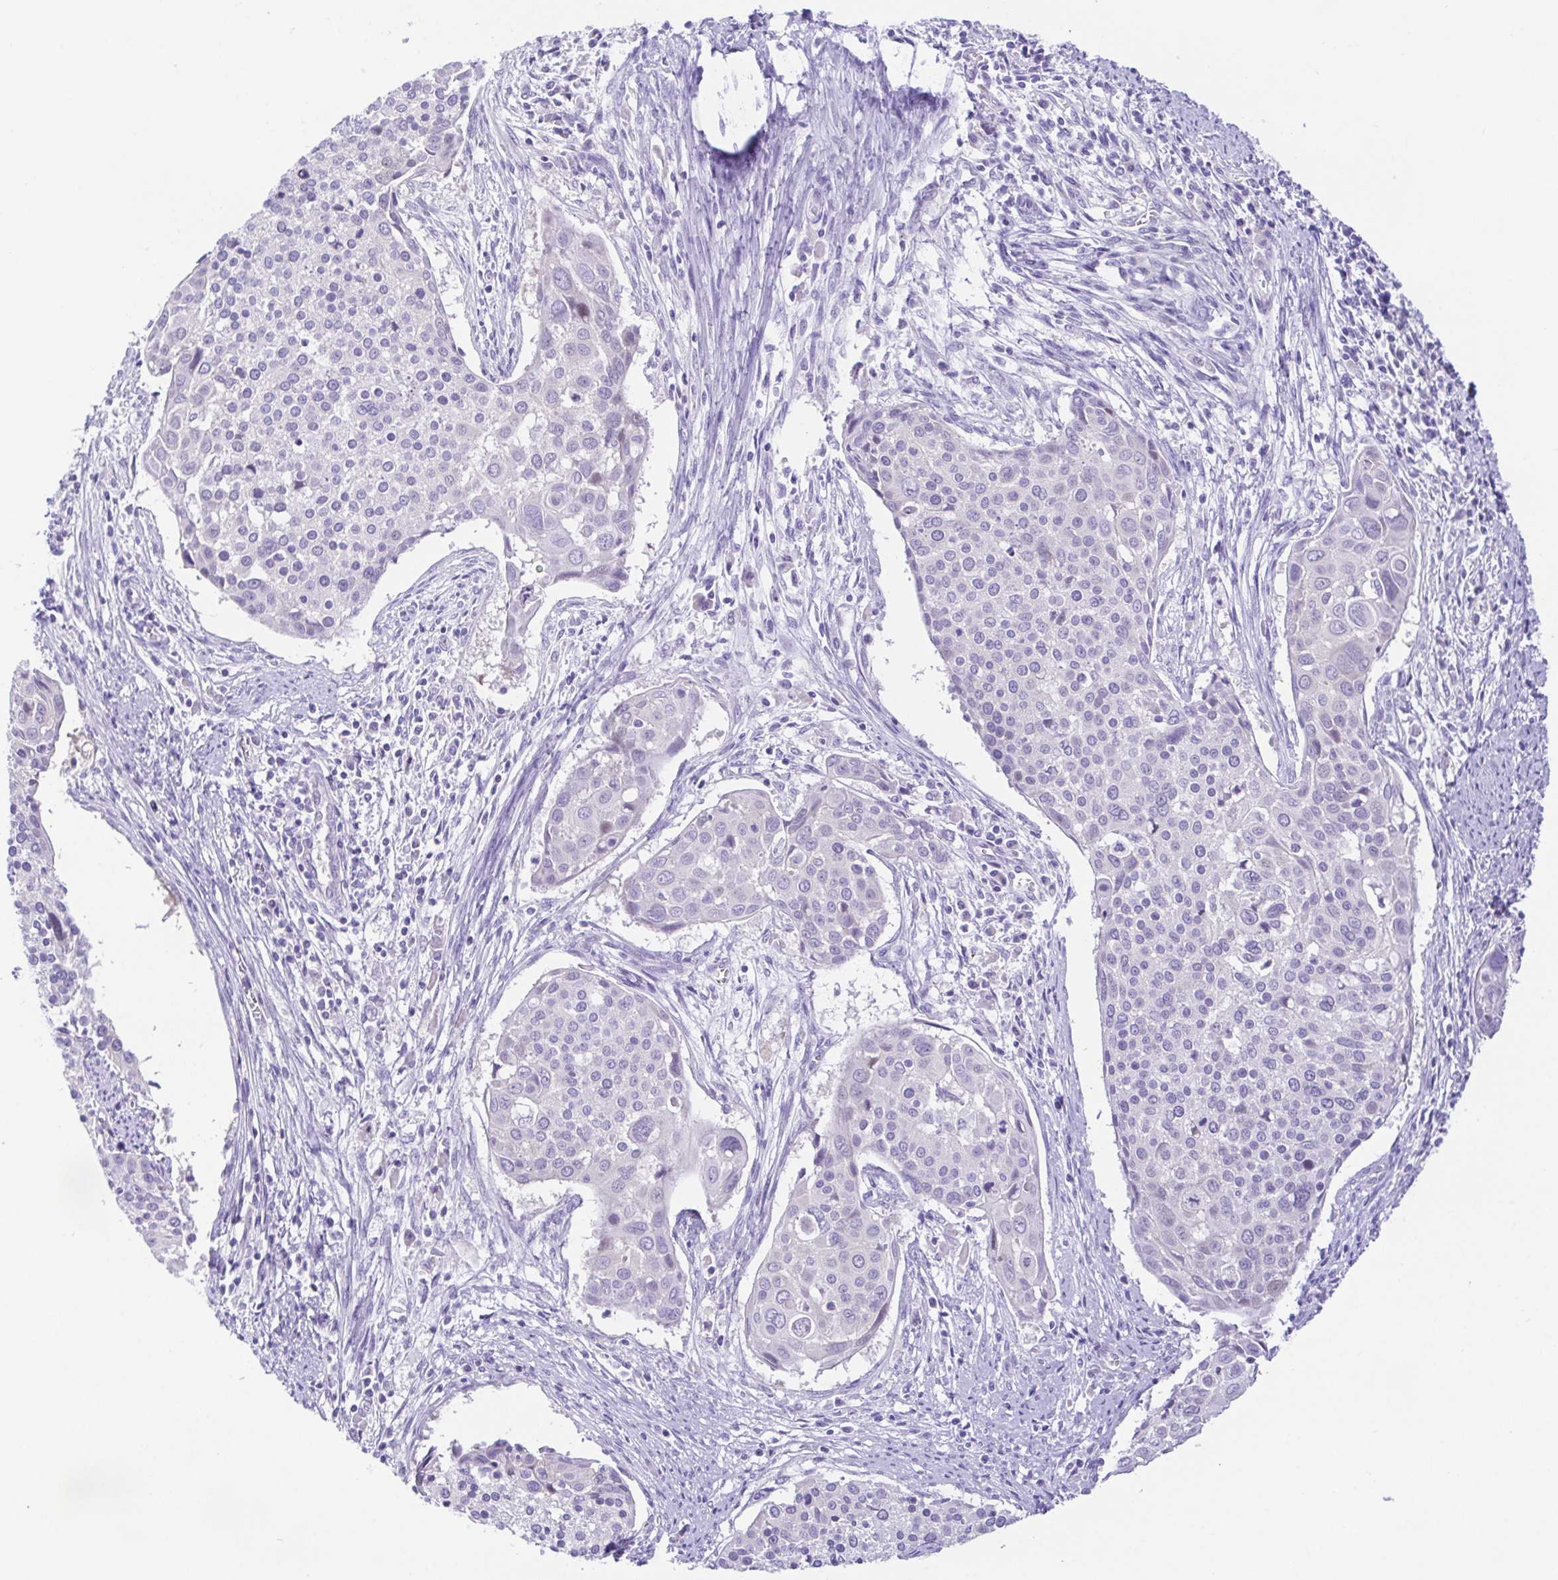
{"staining": {"intensity": "negative", "quantity": "none", "location": "none"}, "tissue": "cervical cancer", "cell_type": "Tumor cells", "image_type": "cancer", "snomed": [{"axis": "morphology", "description": "Squamous cell carcinoma, NOS"}, {"axis": "topography", "description": "Cervix"}], "caption": "Immunohistochemistry (IHC) photomicrograph of neoplastic tissue: cervical cancer stained with DAB (3,3'-diaminobenzidine) reveals no significant protein expression in tumor cells.", "gene": "LUZP4", "patient": {"sex": "female", "age": 39}}